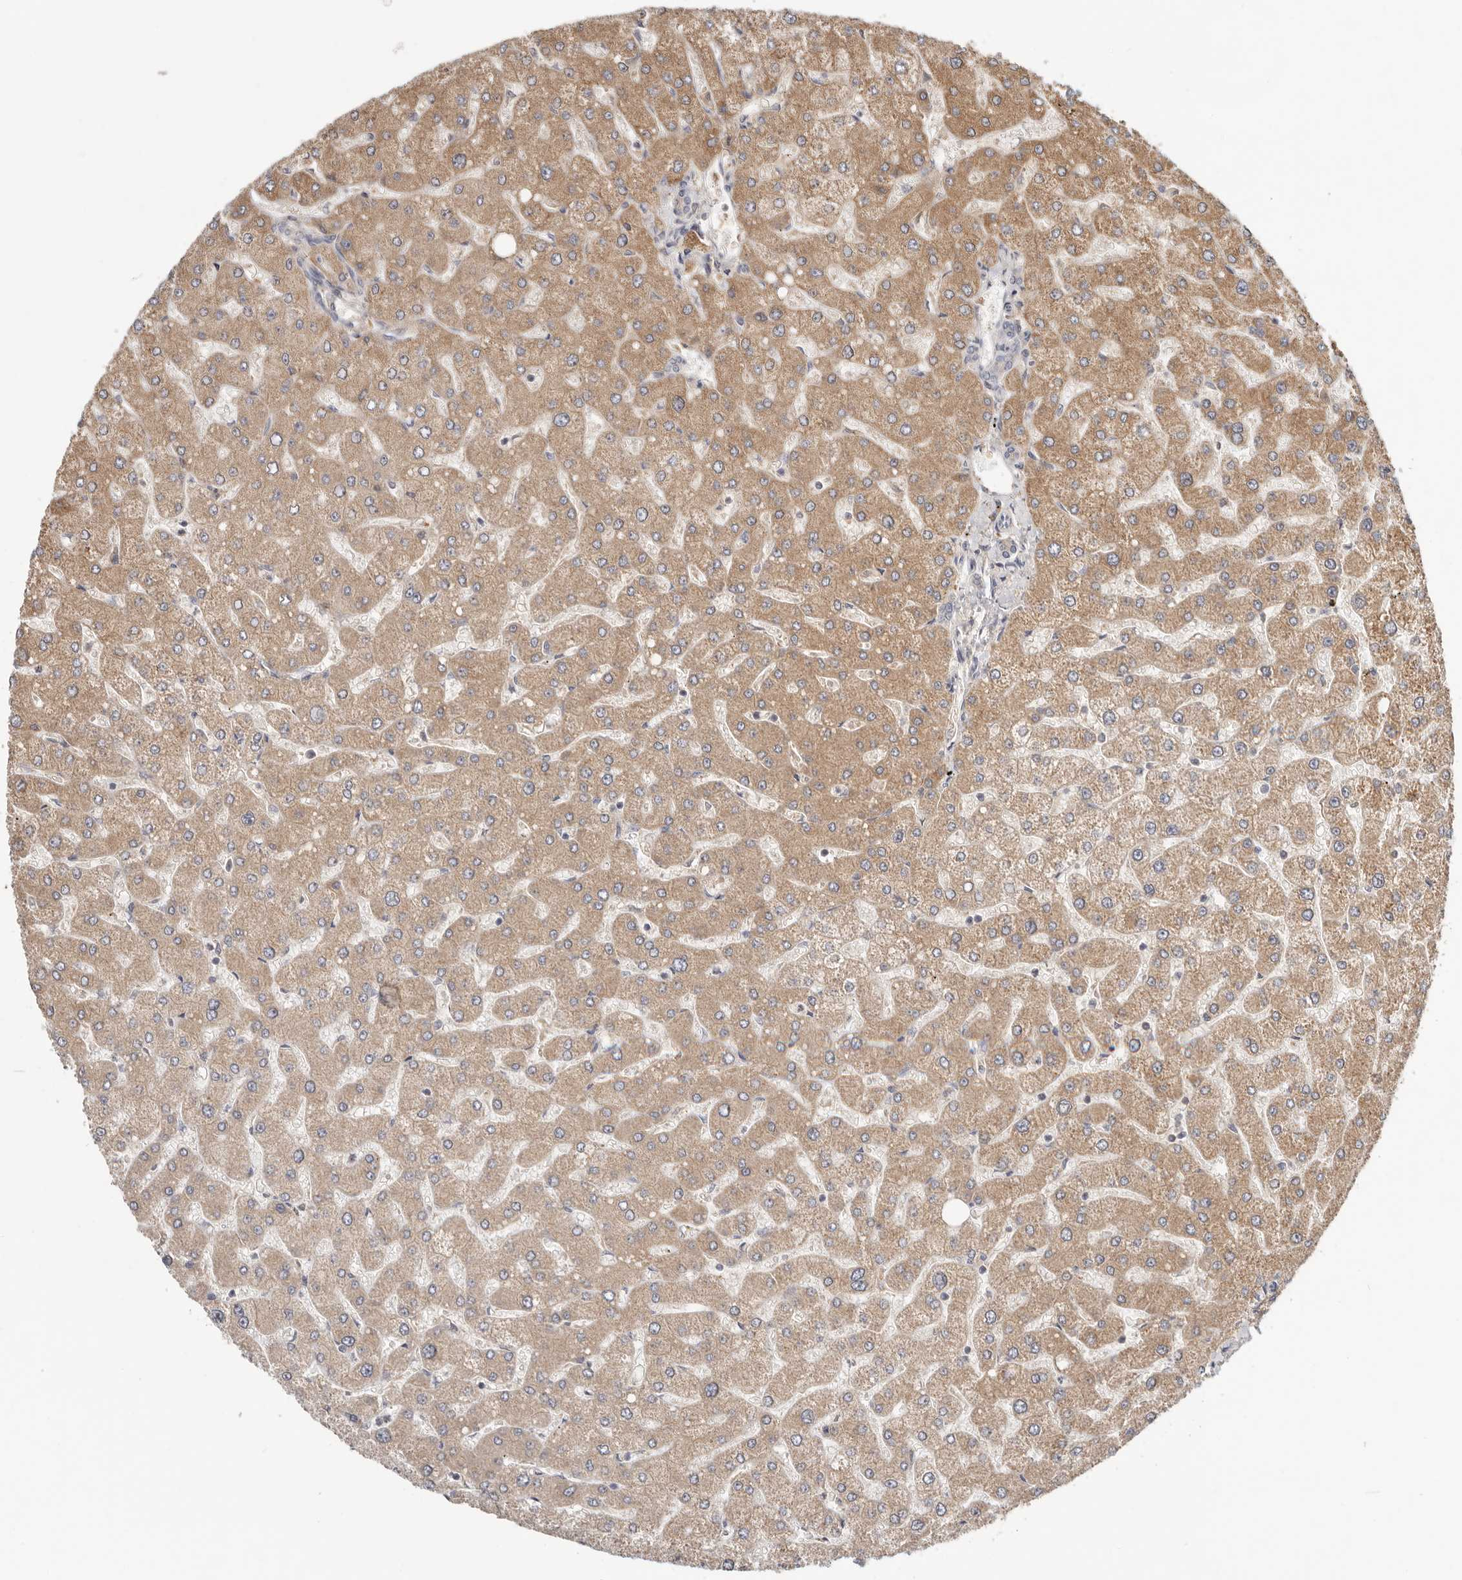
{"staining": {"intensity": "weak", "quantity": "<25%", "location": "cytoplasmic/membranous"}, "tissue": "liver", "cell_type": "Cholangiocytes", "image_type": "normal", "snomed": [{"axis": "morphology", "description": "Normal tissue, NOS"}, {"axis": "topography", "description": "Liver"}], "caption": "High power microscopy photomicrograph of an IHC histopathology image of normal liver, revealing no significant positivity in cholangiocytes.", "gene": "LRP6", "patient": {"sex": "male", "age": 55}}